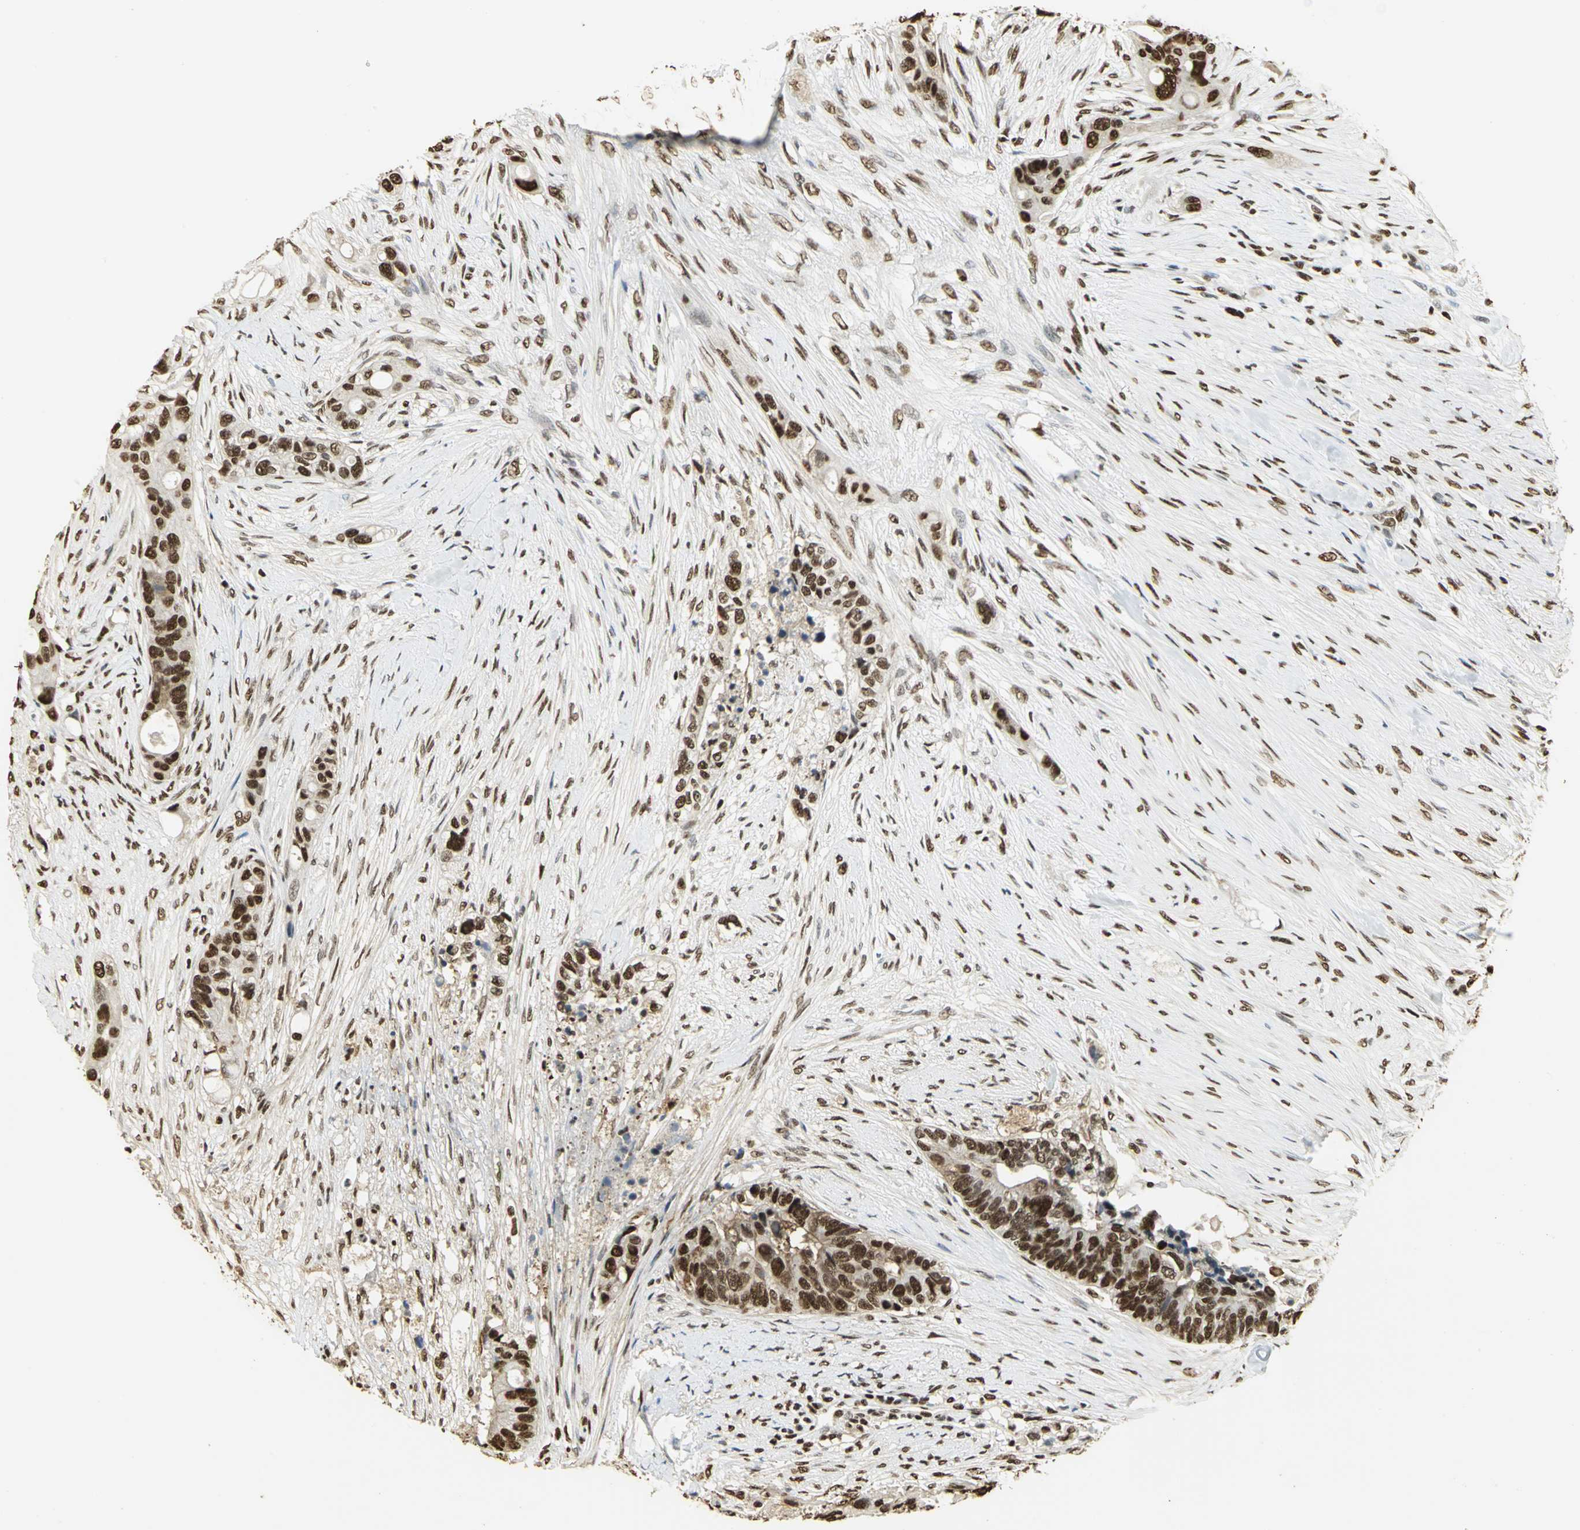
{"staining": {"intensity": "strong", "quantity": ">75%", "location": "nuclear"}, "tissue": "colorectal cancer", "cell_type": "Tumor cells", "image_type": "cancer", "snomed": [{"axis": "morphology", "description": "Adenocarcinoma, NOS"}, {"axis": "topography", "description": "Colon"}], "caption": "DAB immunohistochemical staining of human colorectal cancer (adenocarcinoma) exhibits strong nuclear protein expression in about >75% of tumor cells. (Stains: DAB in brown, nuclei in blue, Microscopy: brightfield microscopy at high magnification).", "gene": "SET", "patient": {"sex": "female", "age": 57}}